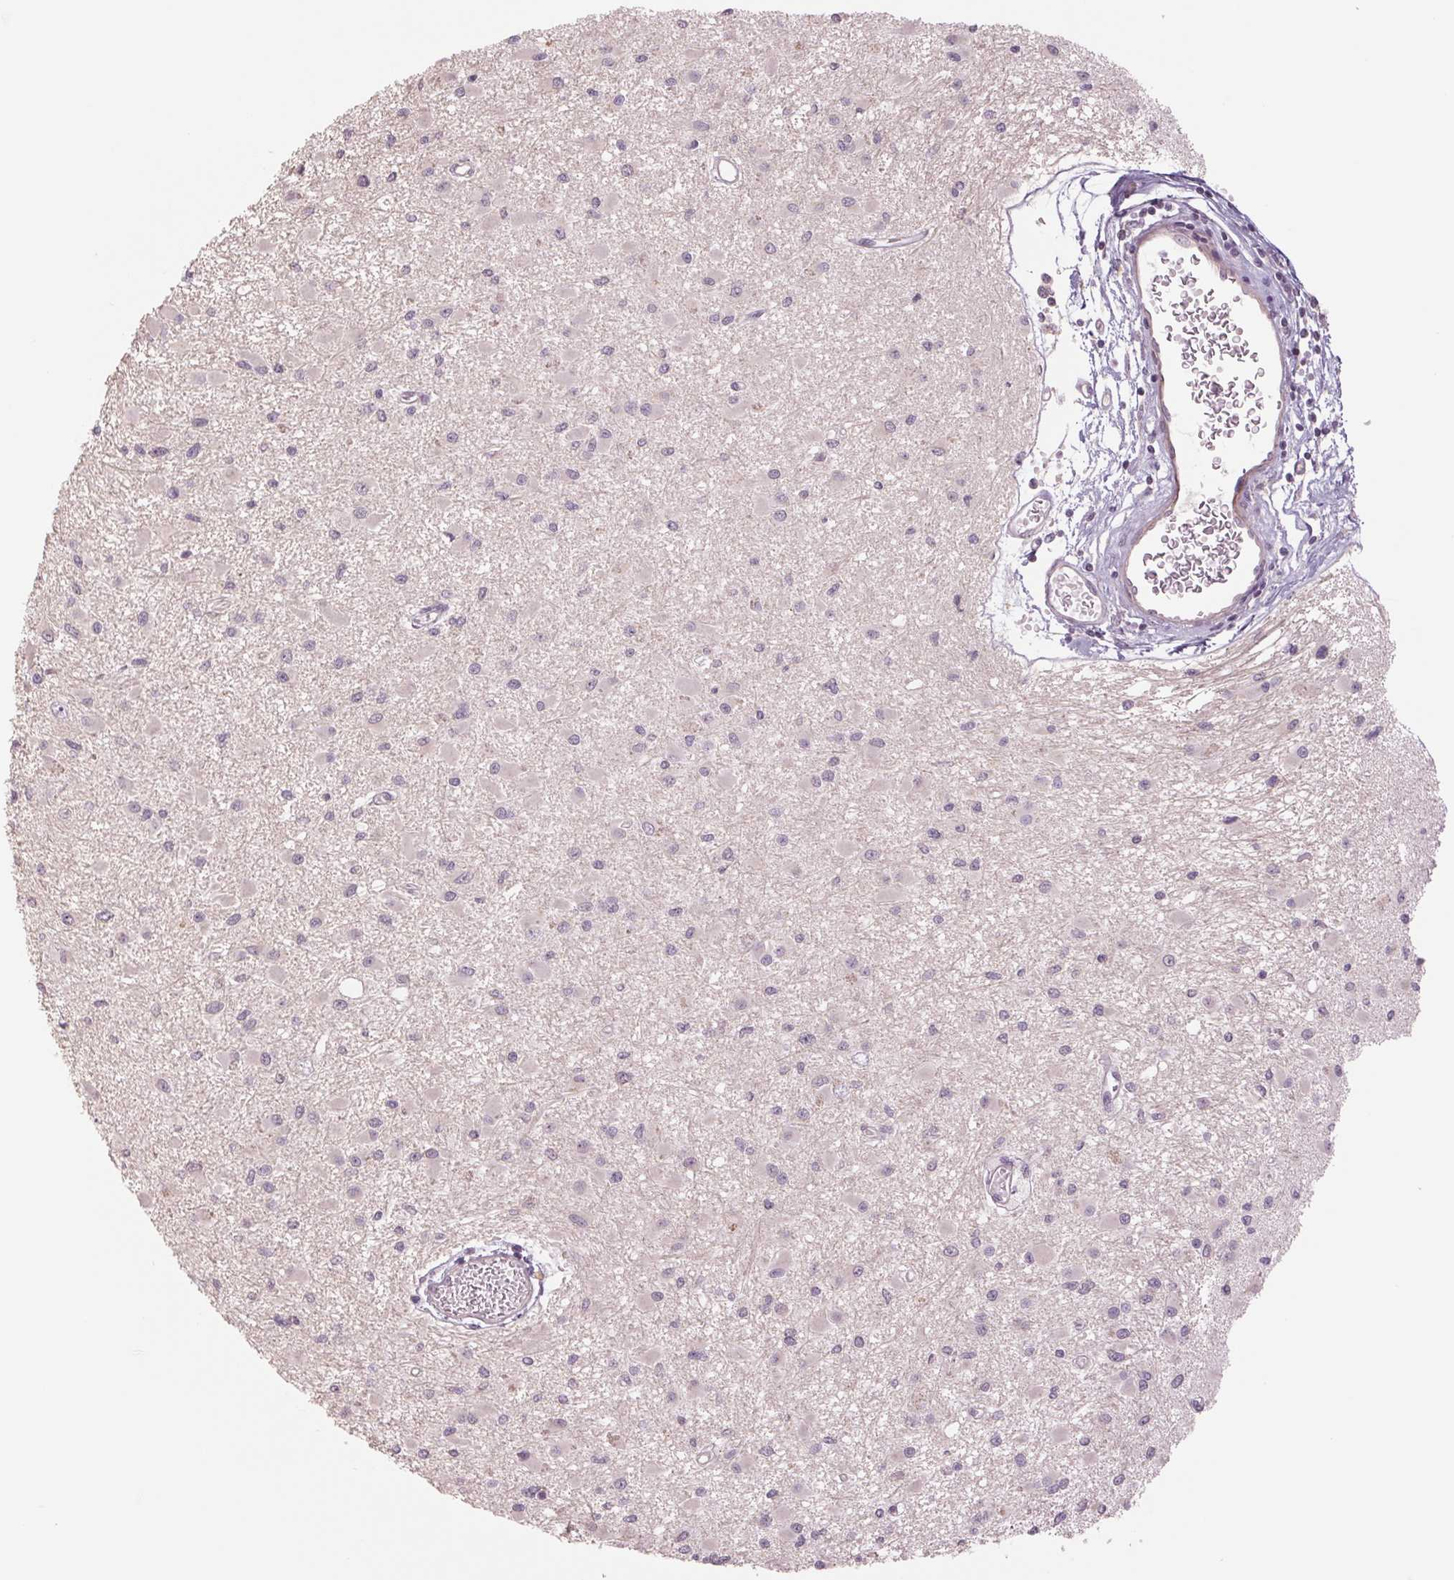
{"staining": {"intensity": "weak", "quantity": "<25%", "location": "cytoplasmic/membranous"}, "tissue": "glioma", "cell_type": "Tumor cells", "image_type": "cancer", "snomed": [{"axis": "morphology", "description": "Glioma, malignant, High grade"}, {"axis": "topography", "description": "Brain"}], "caption": "Immunohistochemistry histopathology image of neoplastic tissue: human malignant high-grade glioma stained with DAB shows no significant protein expression in tumor cells. Nuclei are stained in blue.", "gene": "PPIA", "patient": {"sex": "male", "age": 54}}